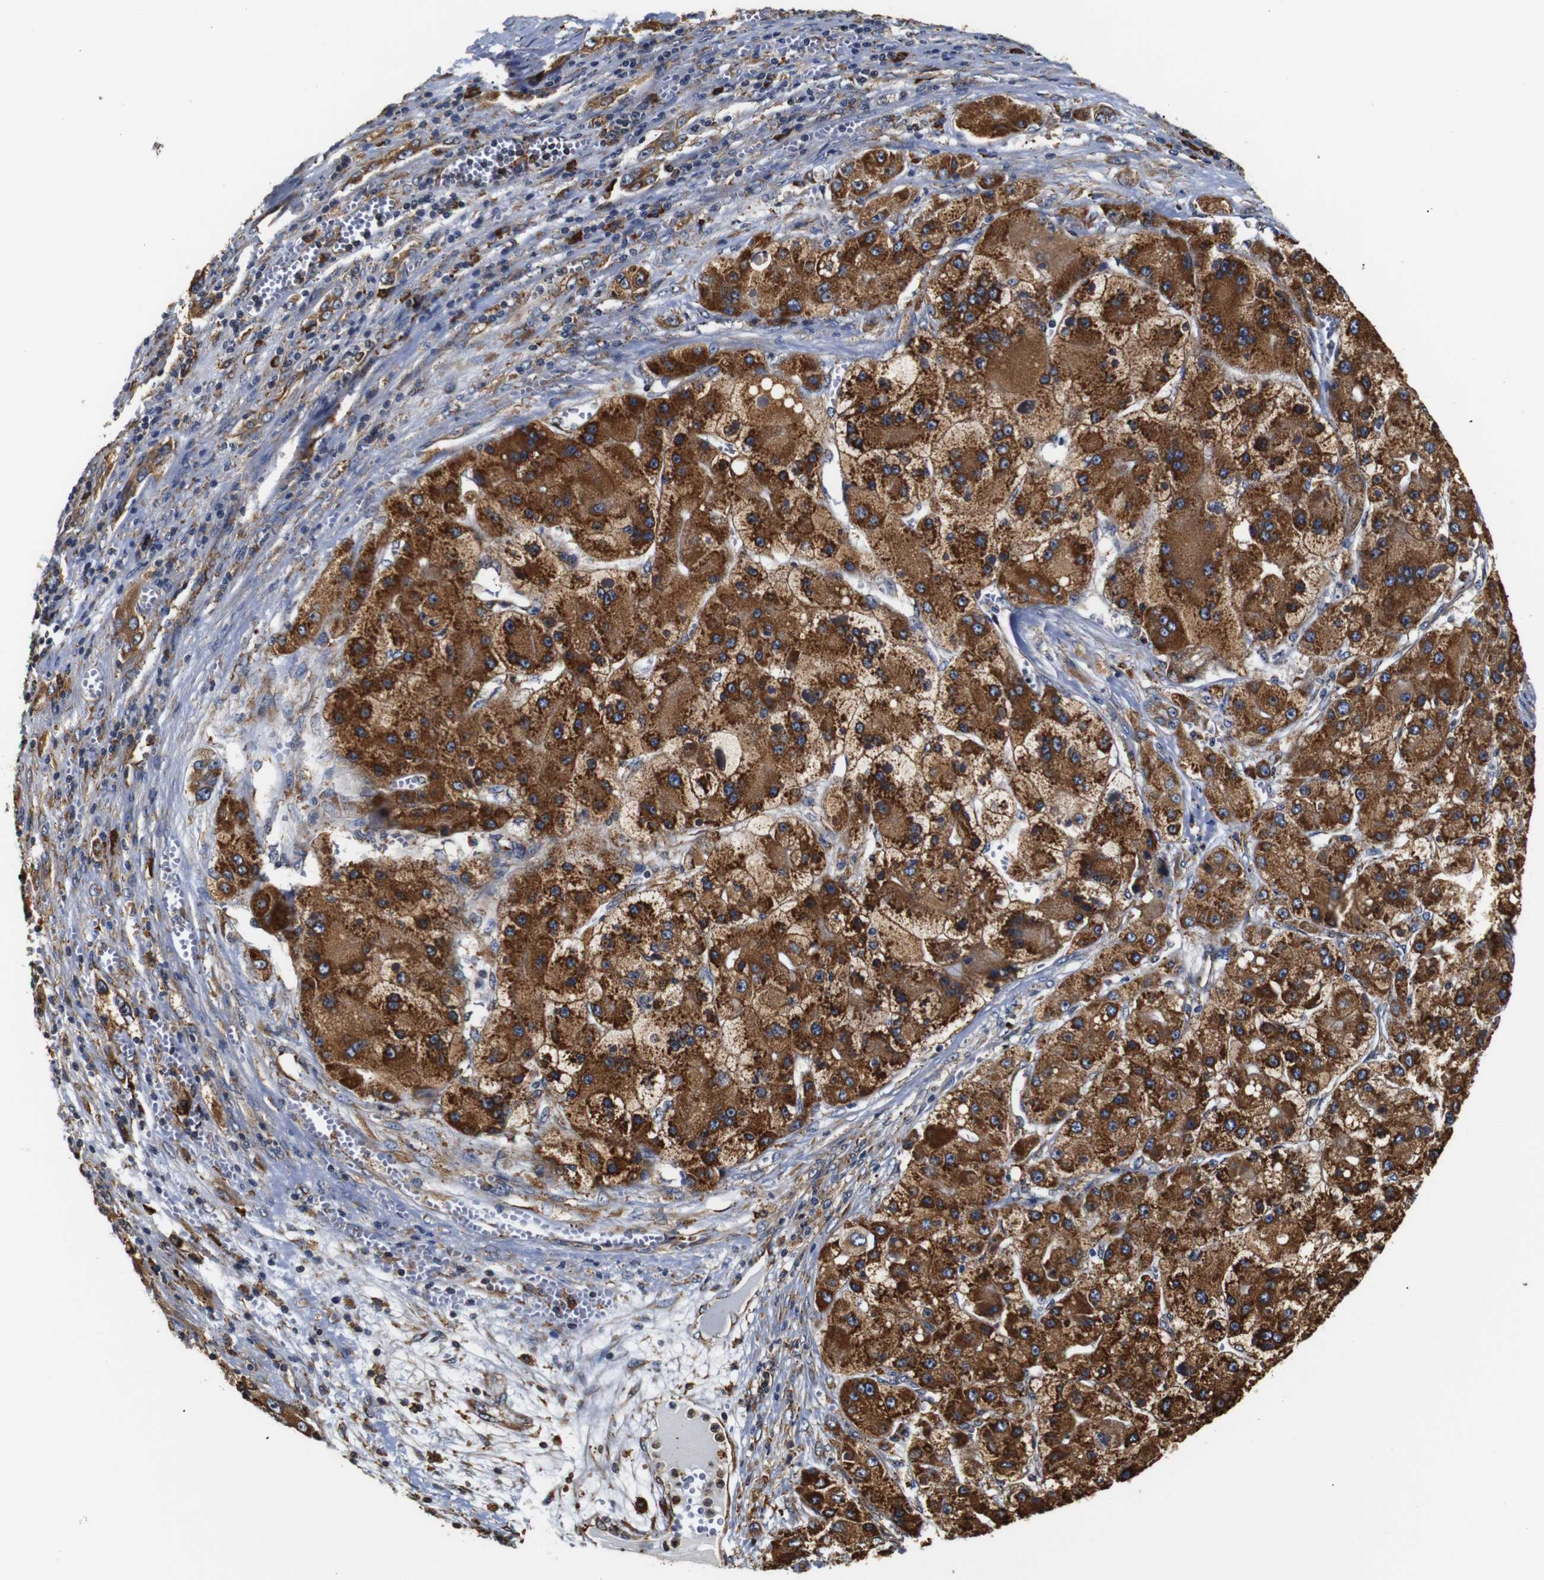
{"staining": {"intensity": "moderate", "quantity": ">75%", "location": "cytoplasmic/membranous"}, "tissue": "liver cancer", "cell_type": "Tumor cells", "image_type": "cancer", "snomed": [{"axis": "morphology", "description": "Carcinoma, Hepatocellular, NOS"}, {"axis": "topography", "description": "Liver"}], "caption": "Liver cancer (hepatocellular carcinoma) stained for a protein reveals moderate cytoplasmic/membranous positivity in tumor cells.", "gene": "HHIP", "patient": {"sex": "female", "age": 73}}